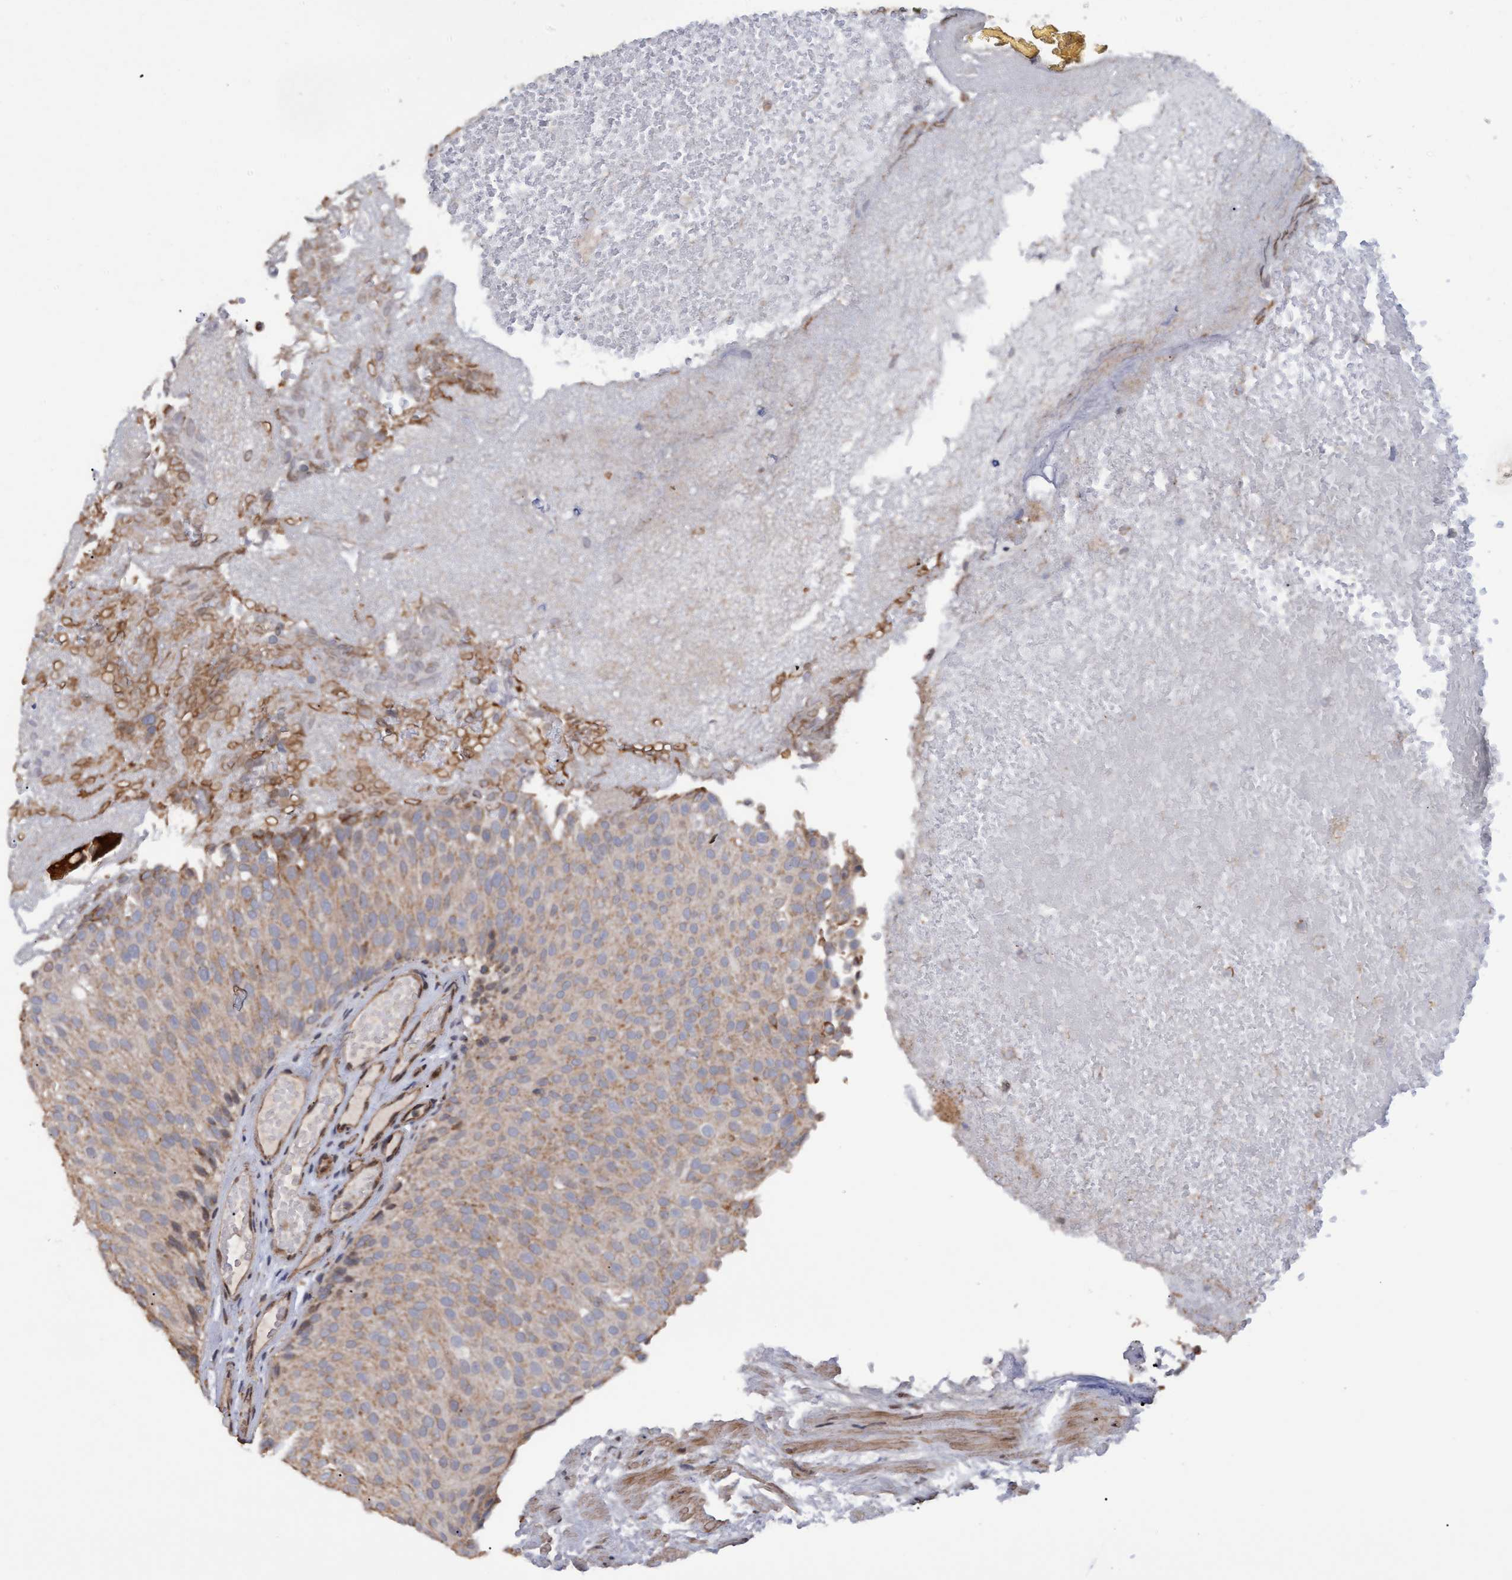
{"staining": {"intensity": "weak", "quantity": ">75%", "location": "cytoplasmic/membranous"}, "tissue": "urothelial cancer", "cell_type": "Tumor cells", "image_type": "cancer", "snomed": [{"axis": "morphology", "description": "Urothelial carcinoma, Low grade"}, {"axis": "topography", "description": "Urinary bladder"}], "caption": "Urothelial cancer was stained to show a protein in brown. There is low levels of weak cytoplasmic/membranous expression in approximately >75% of tumor cells.", "gene": "MGLL", "patient": {"sex": "male", "age": 78}}